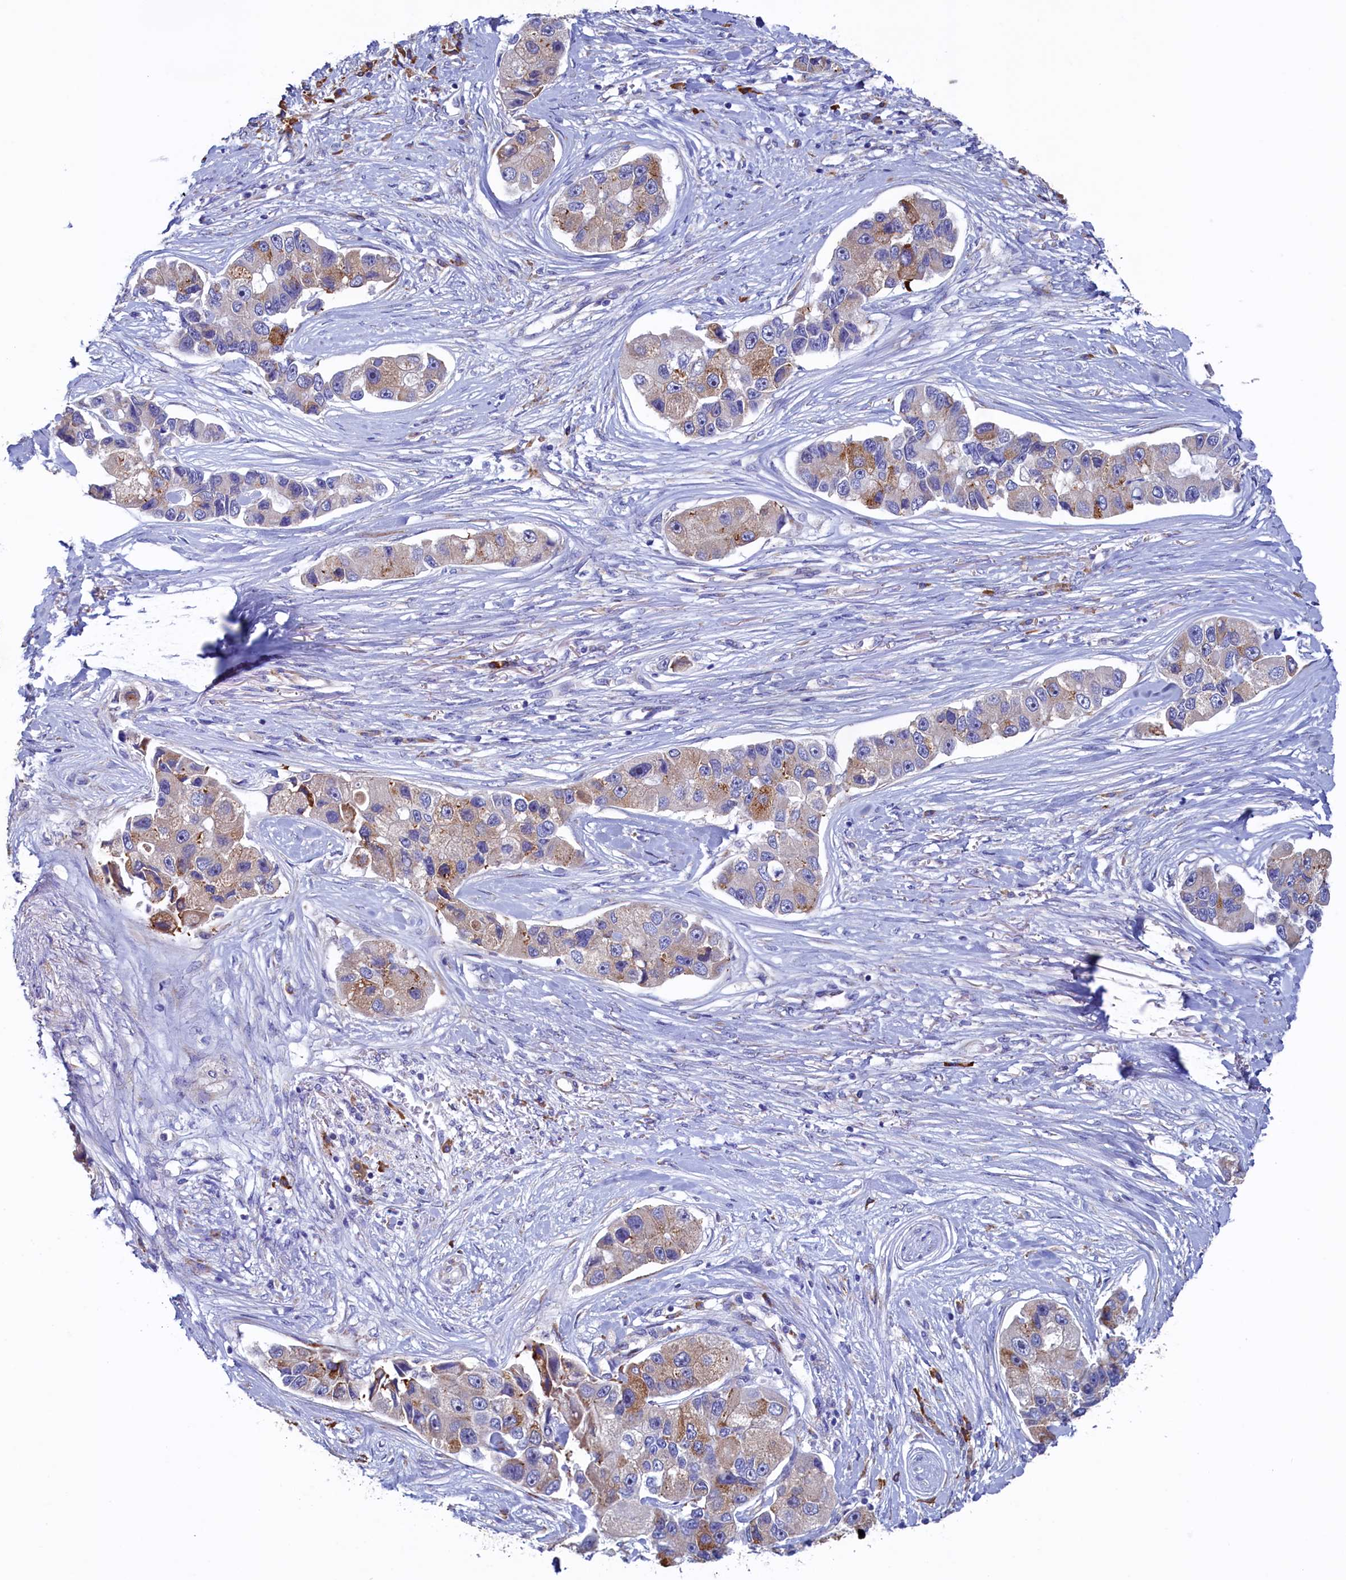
{"staining": {"intensity": "moderate", "quantity": "<25%", "location": "cytoplasmic/membranous"}, "tissue": "lung cancer", "cell_type": "Tumor cells", "image_type": "cancer", "snomed": [{"axis": "morphology", "description": "Adenocarcinoma, NOS"}, {"axis": "topography", "description": "Lung"}], "caption": "Immunohistochemistry (IHC) image of neoplastic tissue: lung cancer stained using immunohistochemistry (IHC) shows low levels of moderate protein expression localized specifically in the cytoplasmic/membranous of tumor cells, appearing as a cytoplasmic/membranous brown color.", "gene": "CBLIF", "patient": {"sex": "female", "age": 54}}